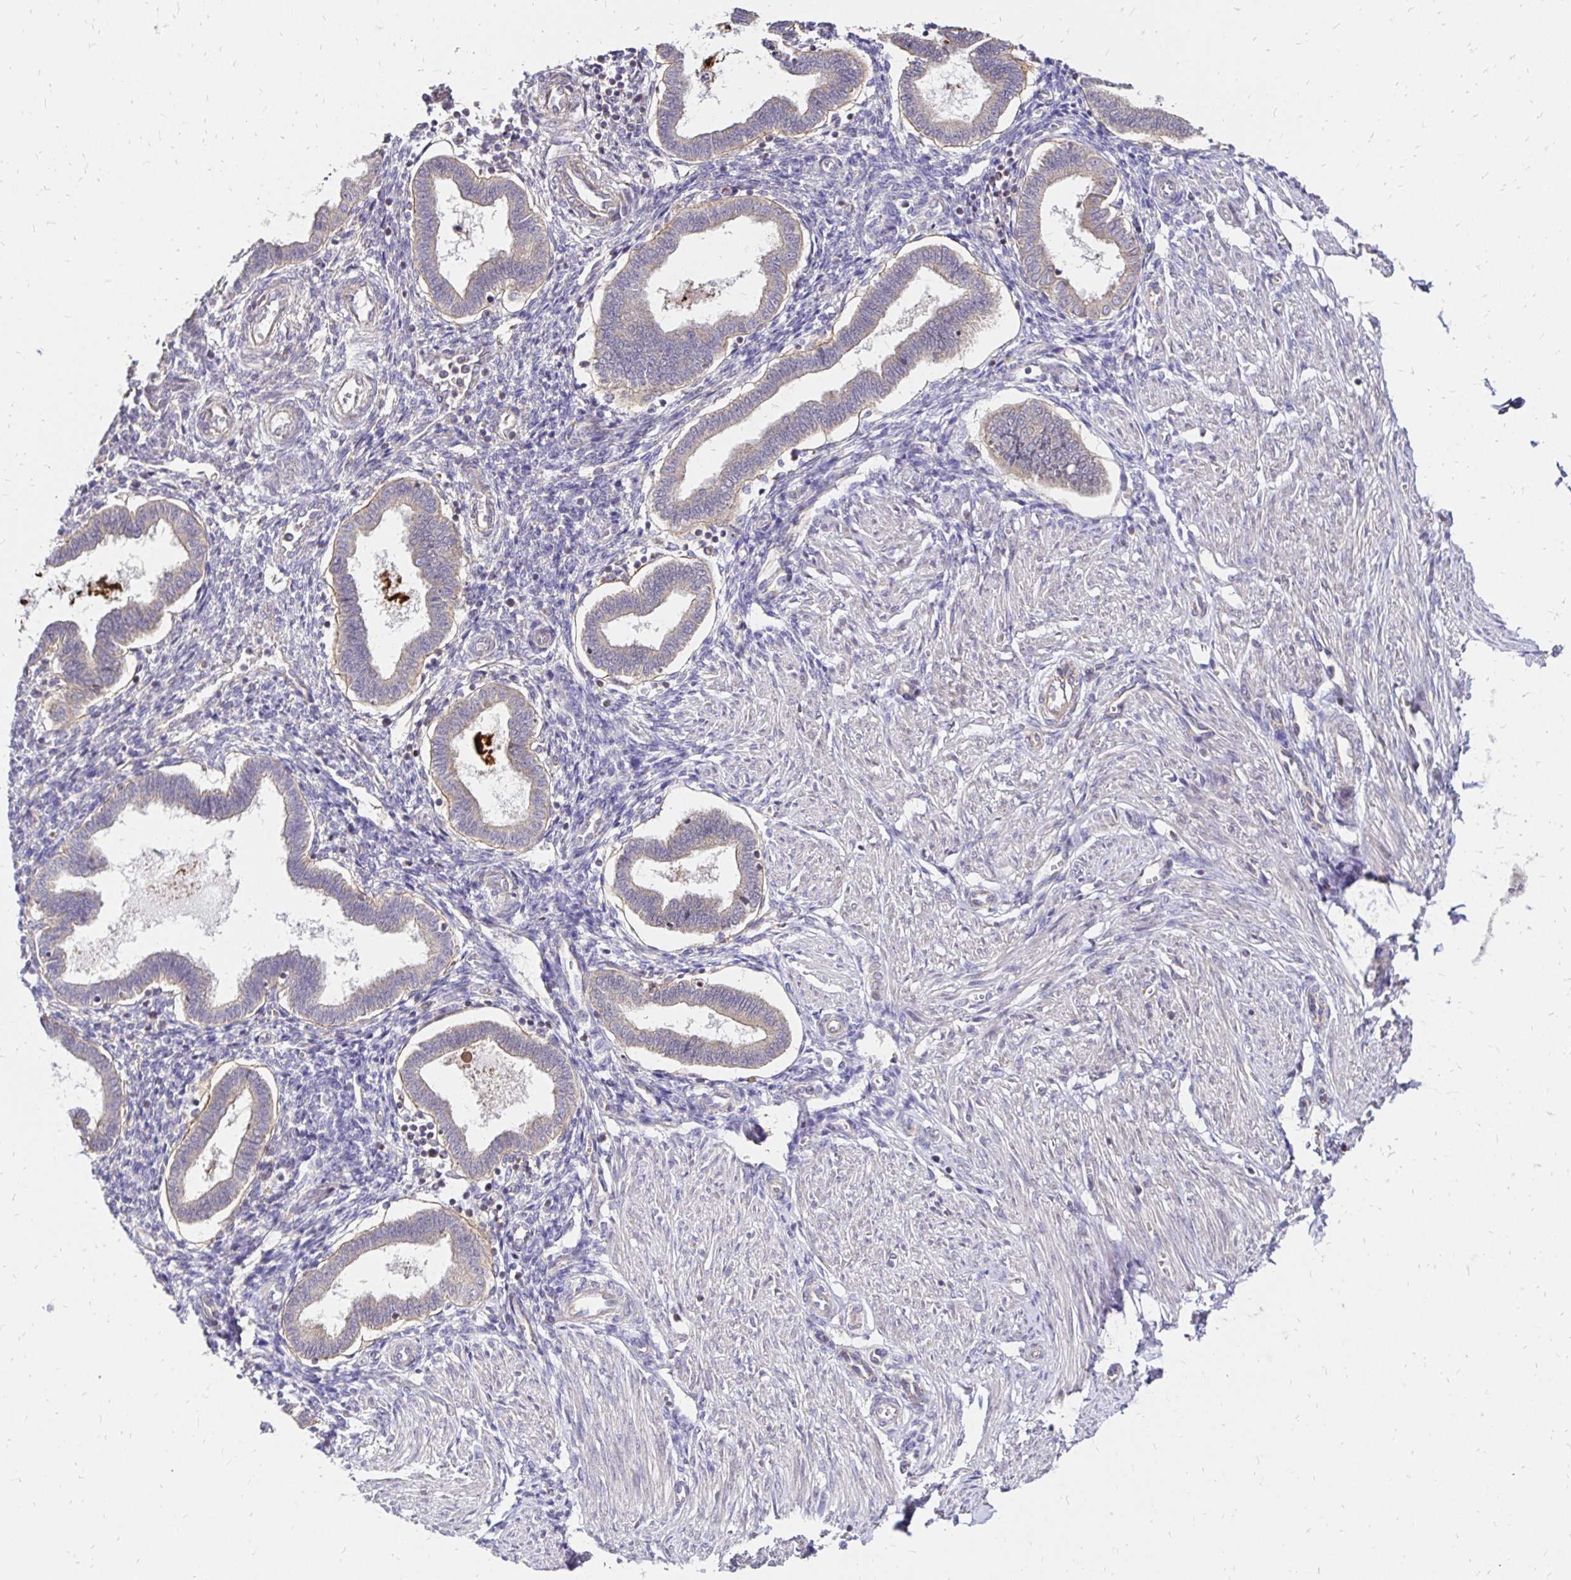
{"staining": {"intensity": "negative", "quantity": "none", "location": "none"}, "tissue": "endometrium", "cell_type": "Cells in endometrial stroma", "image_type": "normal", "snomed": [{"axis": "morphology", "description": "Normal tissue, NOS"}, {"axis": "topography", "description": "Endometrium"}], "caption": "A histopathology image of endometrium stained for a protein demonstrates no brown staining in cells in endometrial stroma.", "gene": "ZW10", "patient": {"sex": "female", "age": 24}}